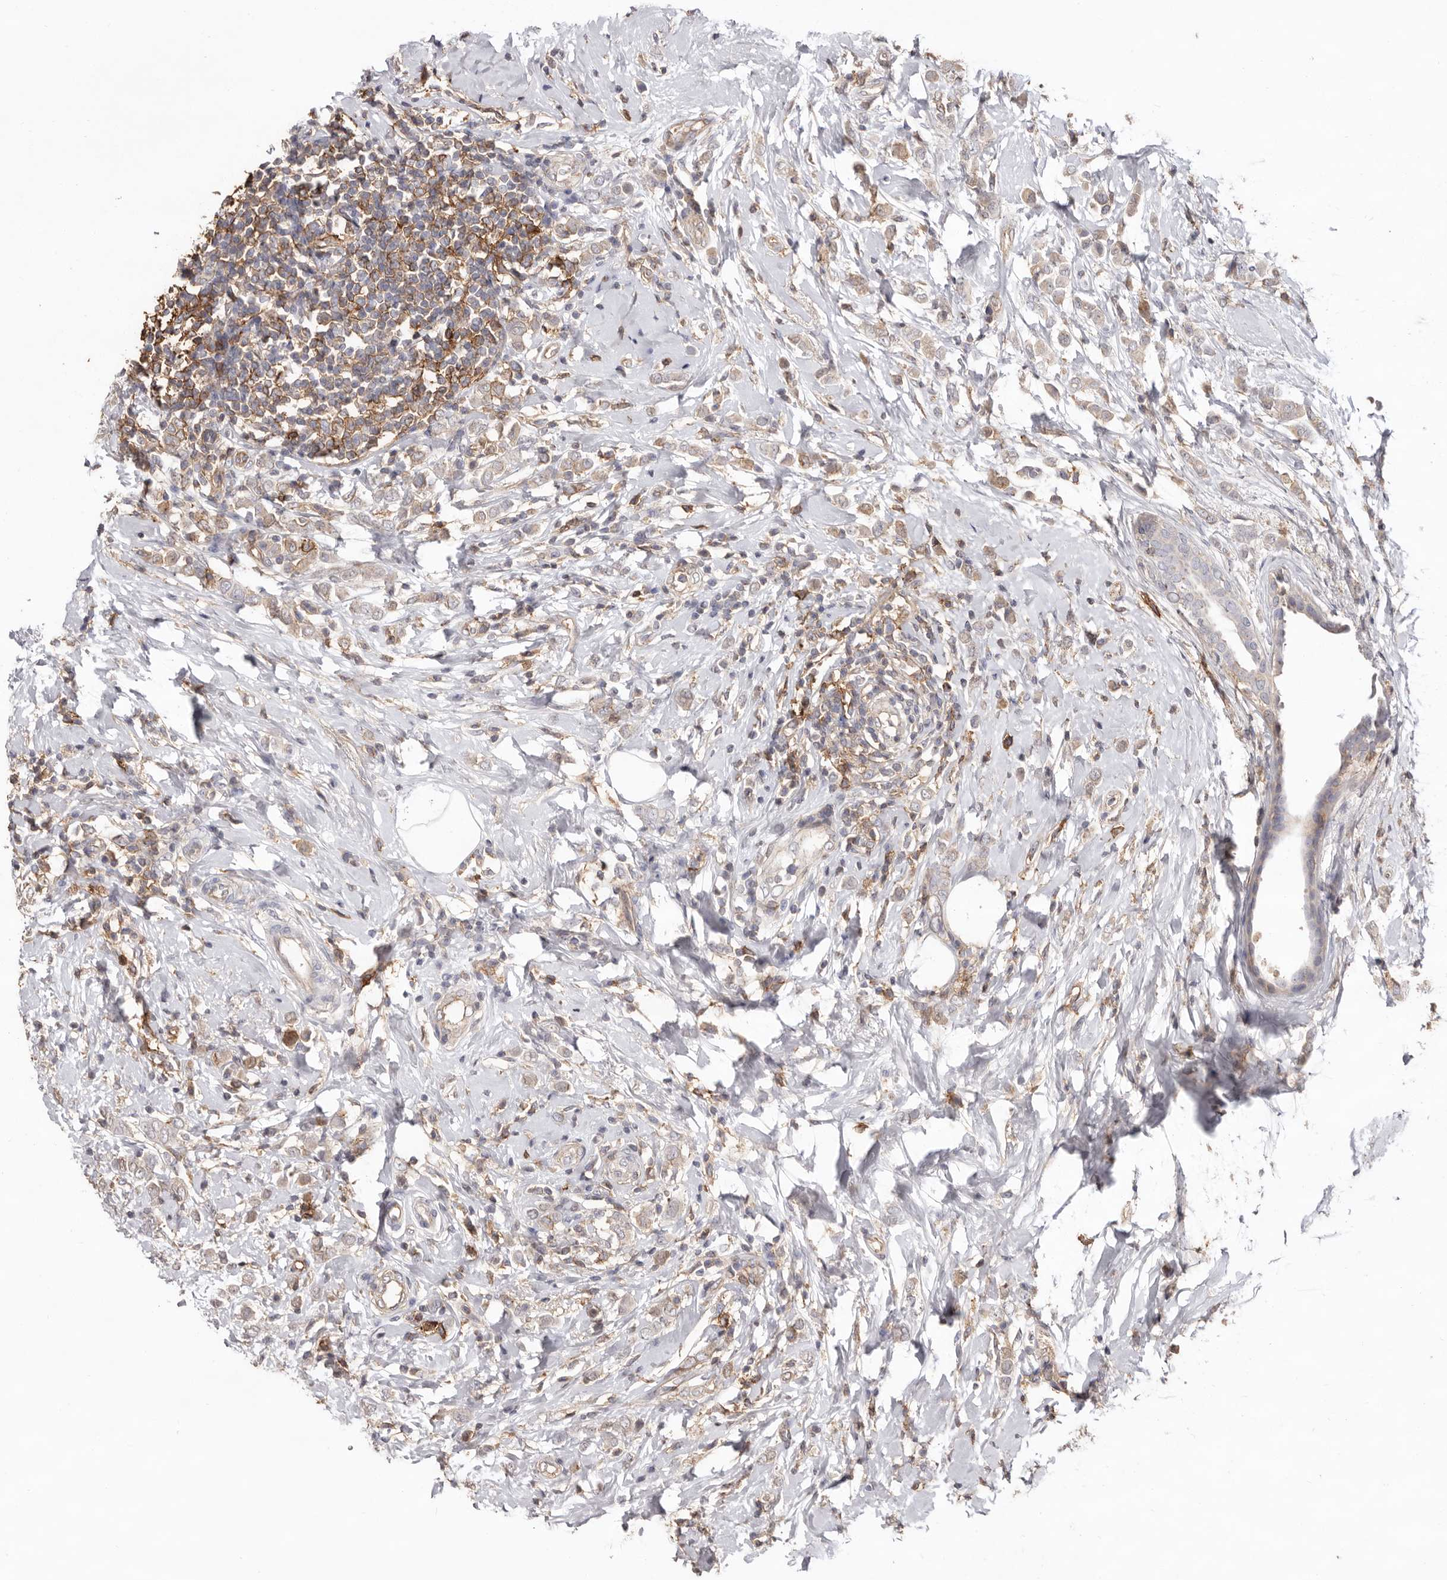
{"staining": {"intensity": "weak", "quantity": "25%-75%", "location": "cytoplasmic/membranous"}, "tissue": "breast cancer", "cell_type": "Tumor cells", "image_type": "cancer", "snomed": [{"axis": "morphology", "description": "Lobular carcinoma"}, {"axis": "topography", "description": "Breast"}], "caption": "About 25%-75% of tumor cells in human lobular carcinoma (breast) show weak cytoplasmic/membranous protein staining as visualized by brown immunohistochemical staining.", "gene": "MMACHC", "patient": {"sex": "female", "age": 47}}